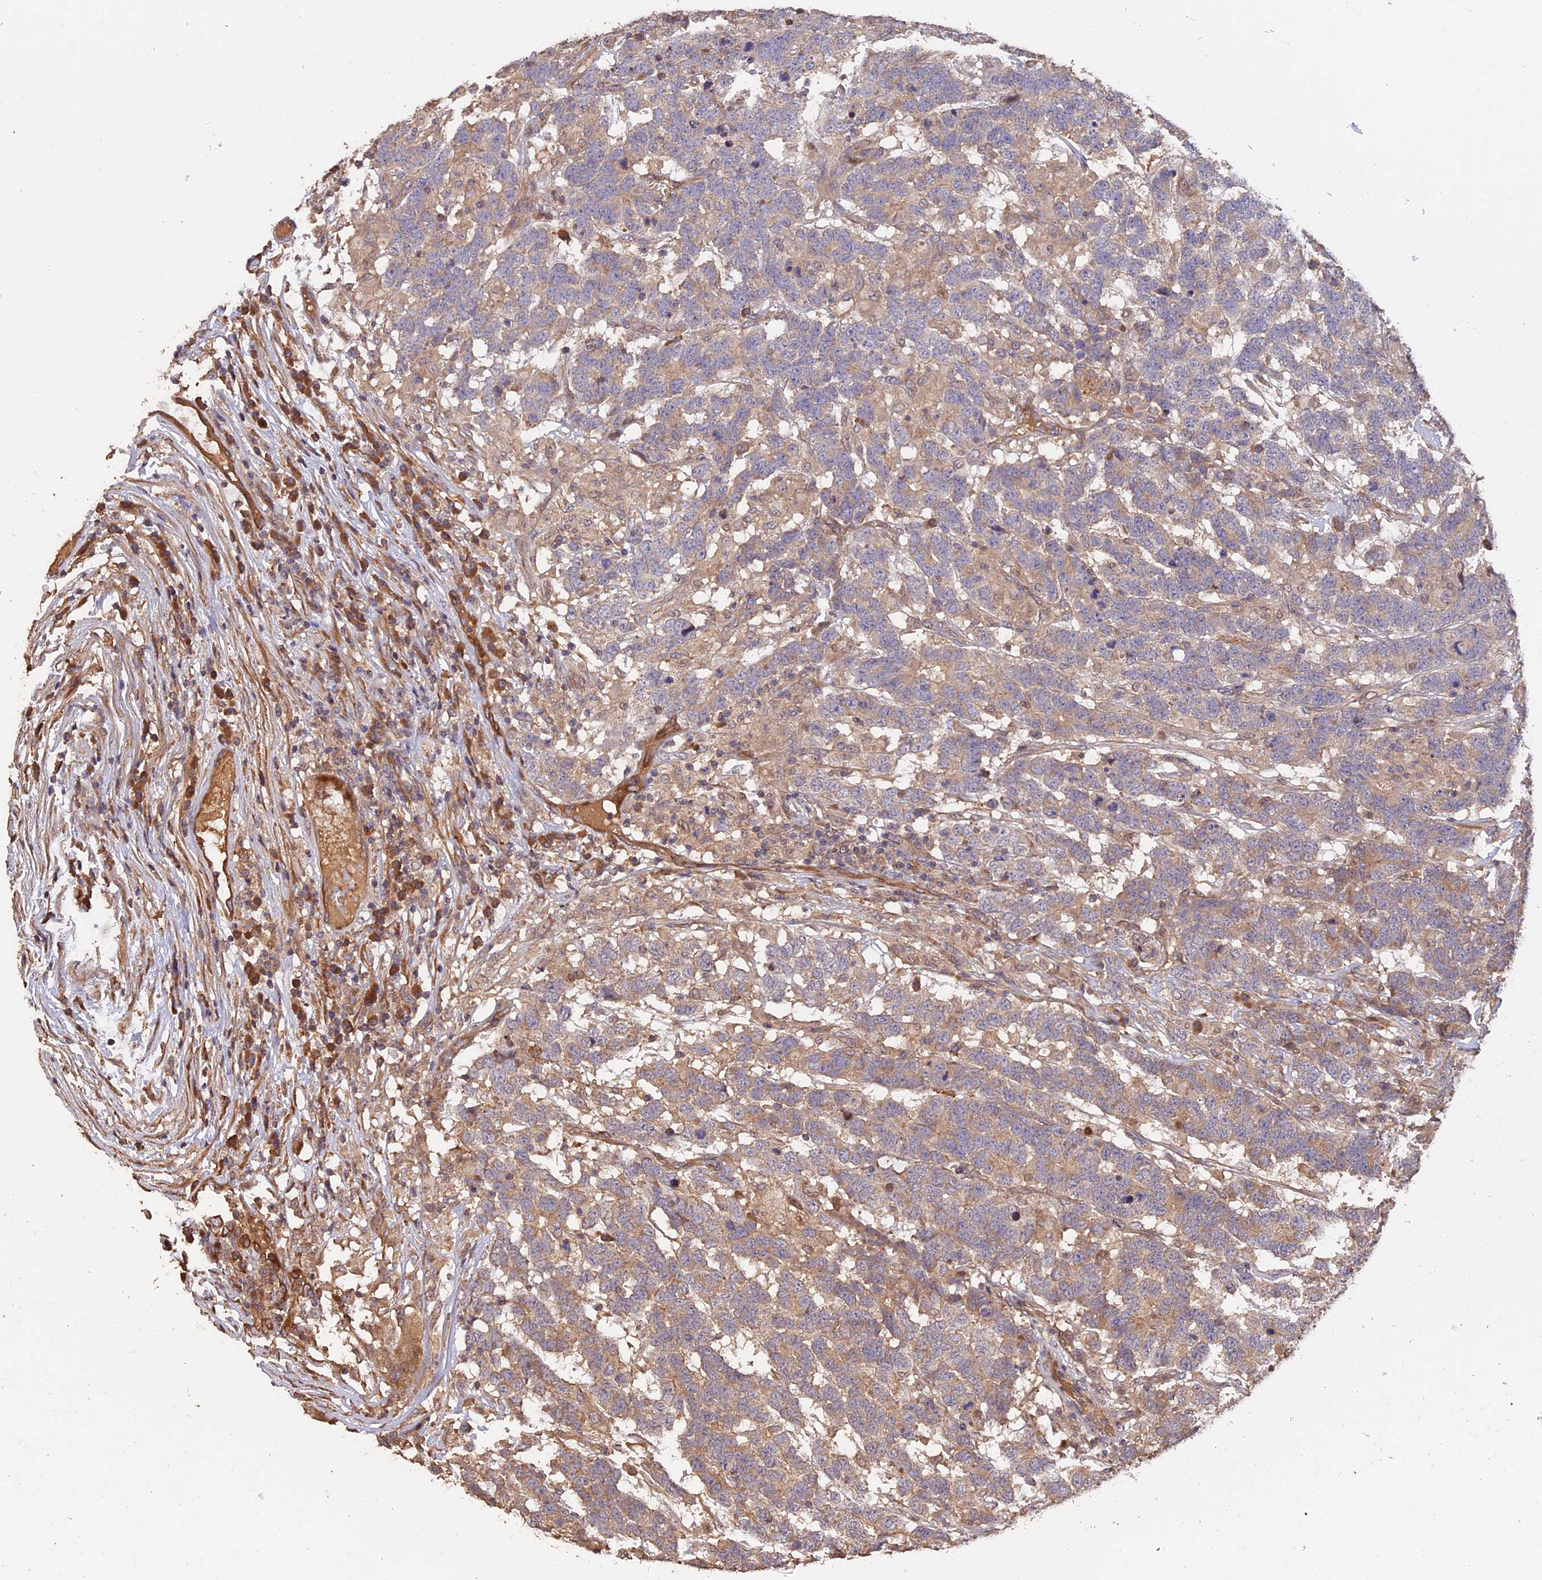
{"staining": {"intensity": "weak", "quantity": "25%-75%", "location": "cytoplasmic/membranous"}, "tissue": "testis cancer", "cell_type": "Tumor cells", "image_type": "cancer", "snomed": [{"axis": "morphology", "description": "Carcinoma, Embryonal, NOS"}, {"axis": "topography", "description": "Testis"}], "caption": "This histopathology image shows IHC staining of human testis cancer, with low weak cytoplasmic/membranous expression in approximately 25%-75% of tumor cells.", "gene": "RASAL1", "patient": {"sex": "male", "age": 26}}